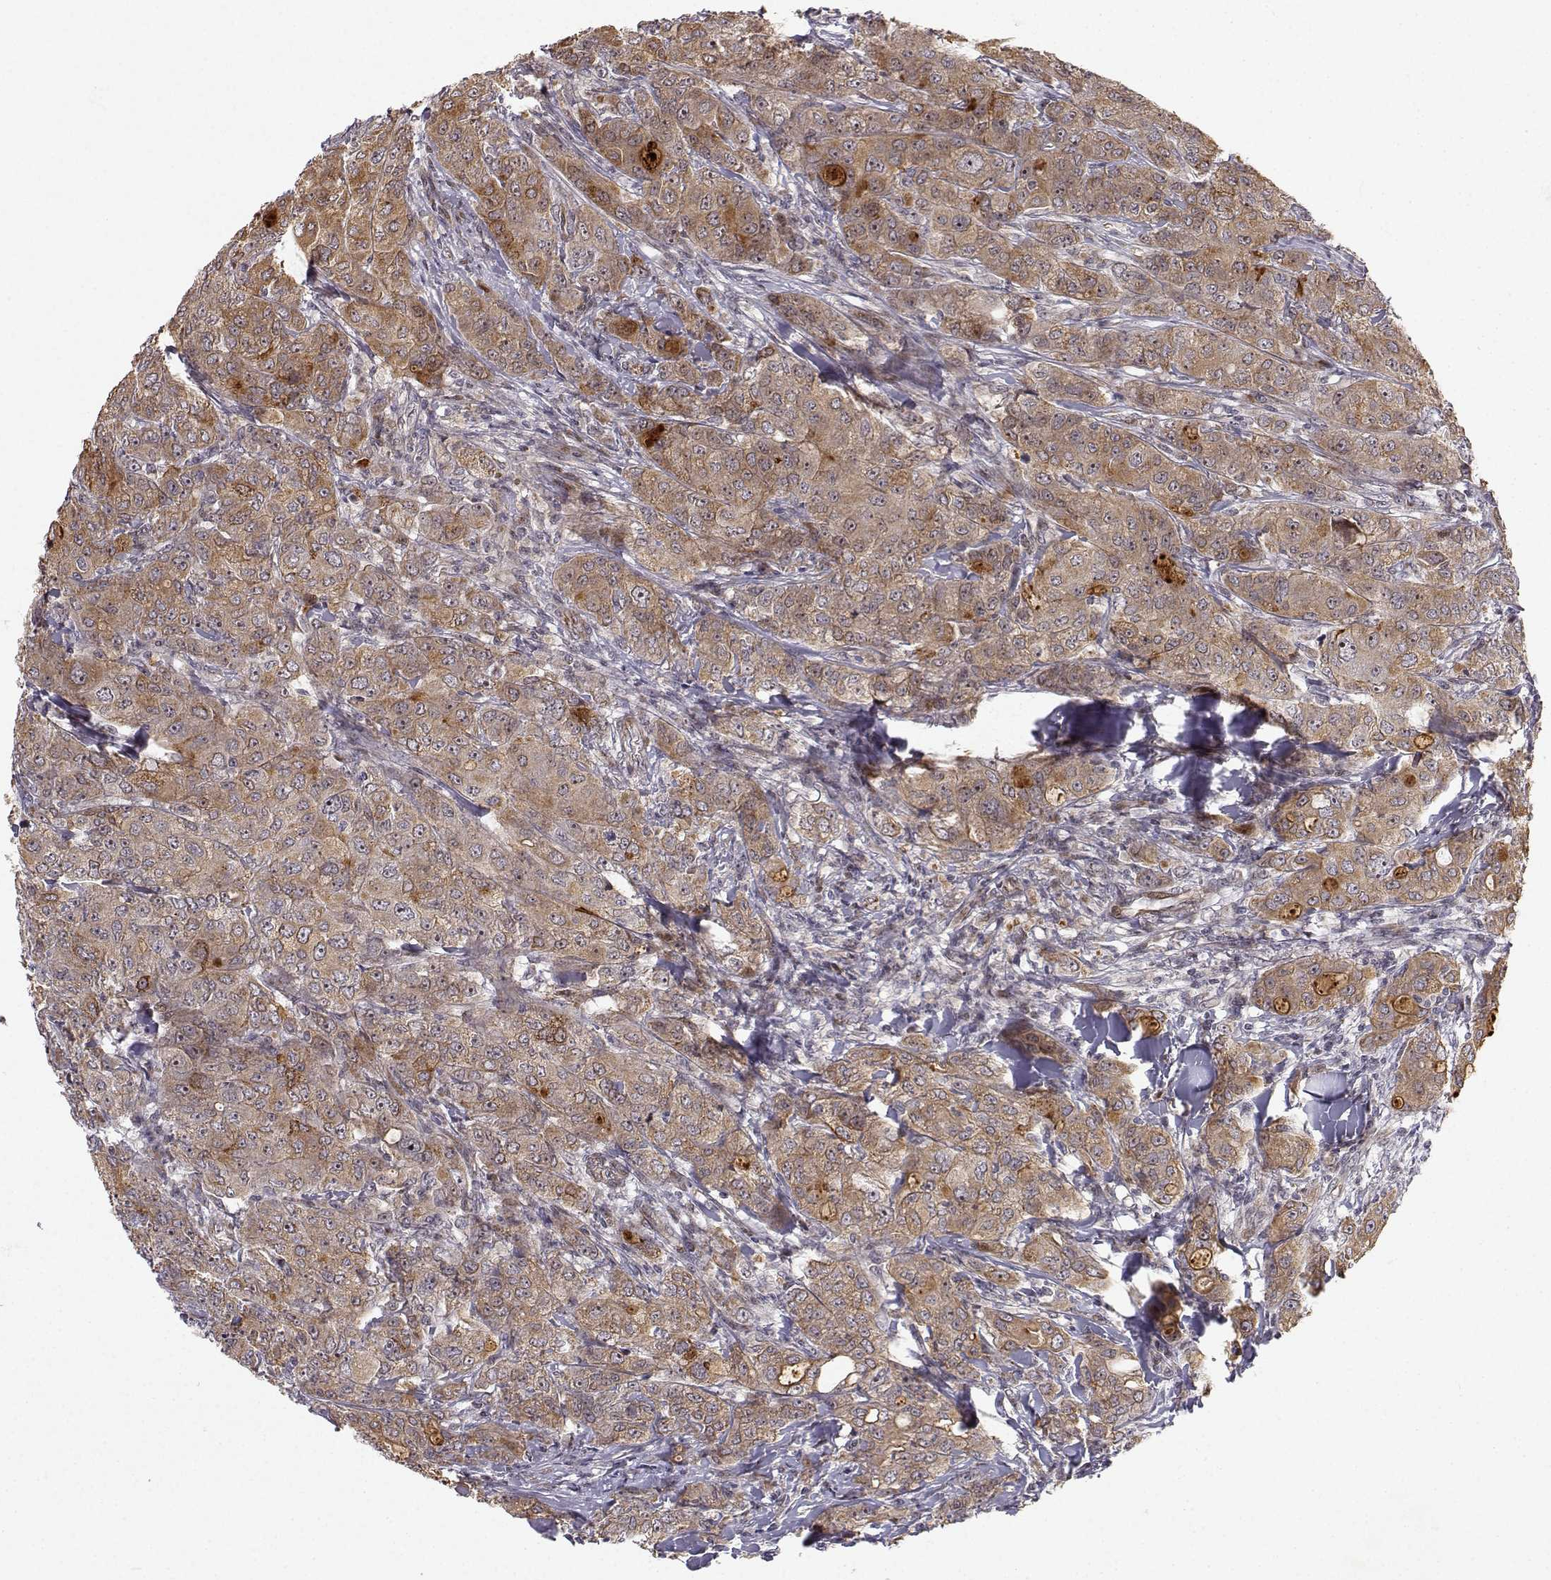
{"staining": {"intensity": "moderate", "quantity": ">75%", "location": "cytoplasmic/membranous"}, "tissue": "breast cancer", "cell_type": "Tumor cells", "image_type": "cancer", "snomed": [{"axis": "morphology", "description": "Duct carcinoma"}, {"axis": "topography", "description": "Breast"}], "caption": "Immunohistochemical staining of breast cancer shows moderate cytoplasmic/membranous protein staining in about >75% of tumor cells.", "gene": "APC", "patient": {"sex": "female", "age": 43}}